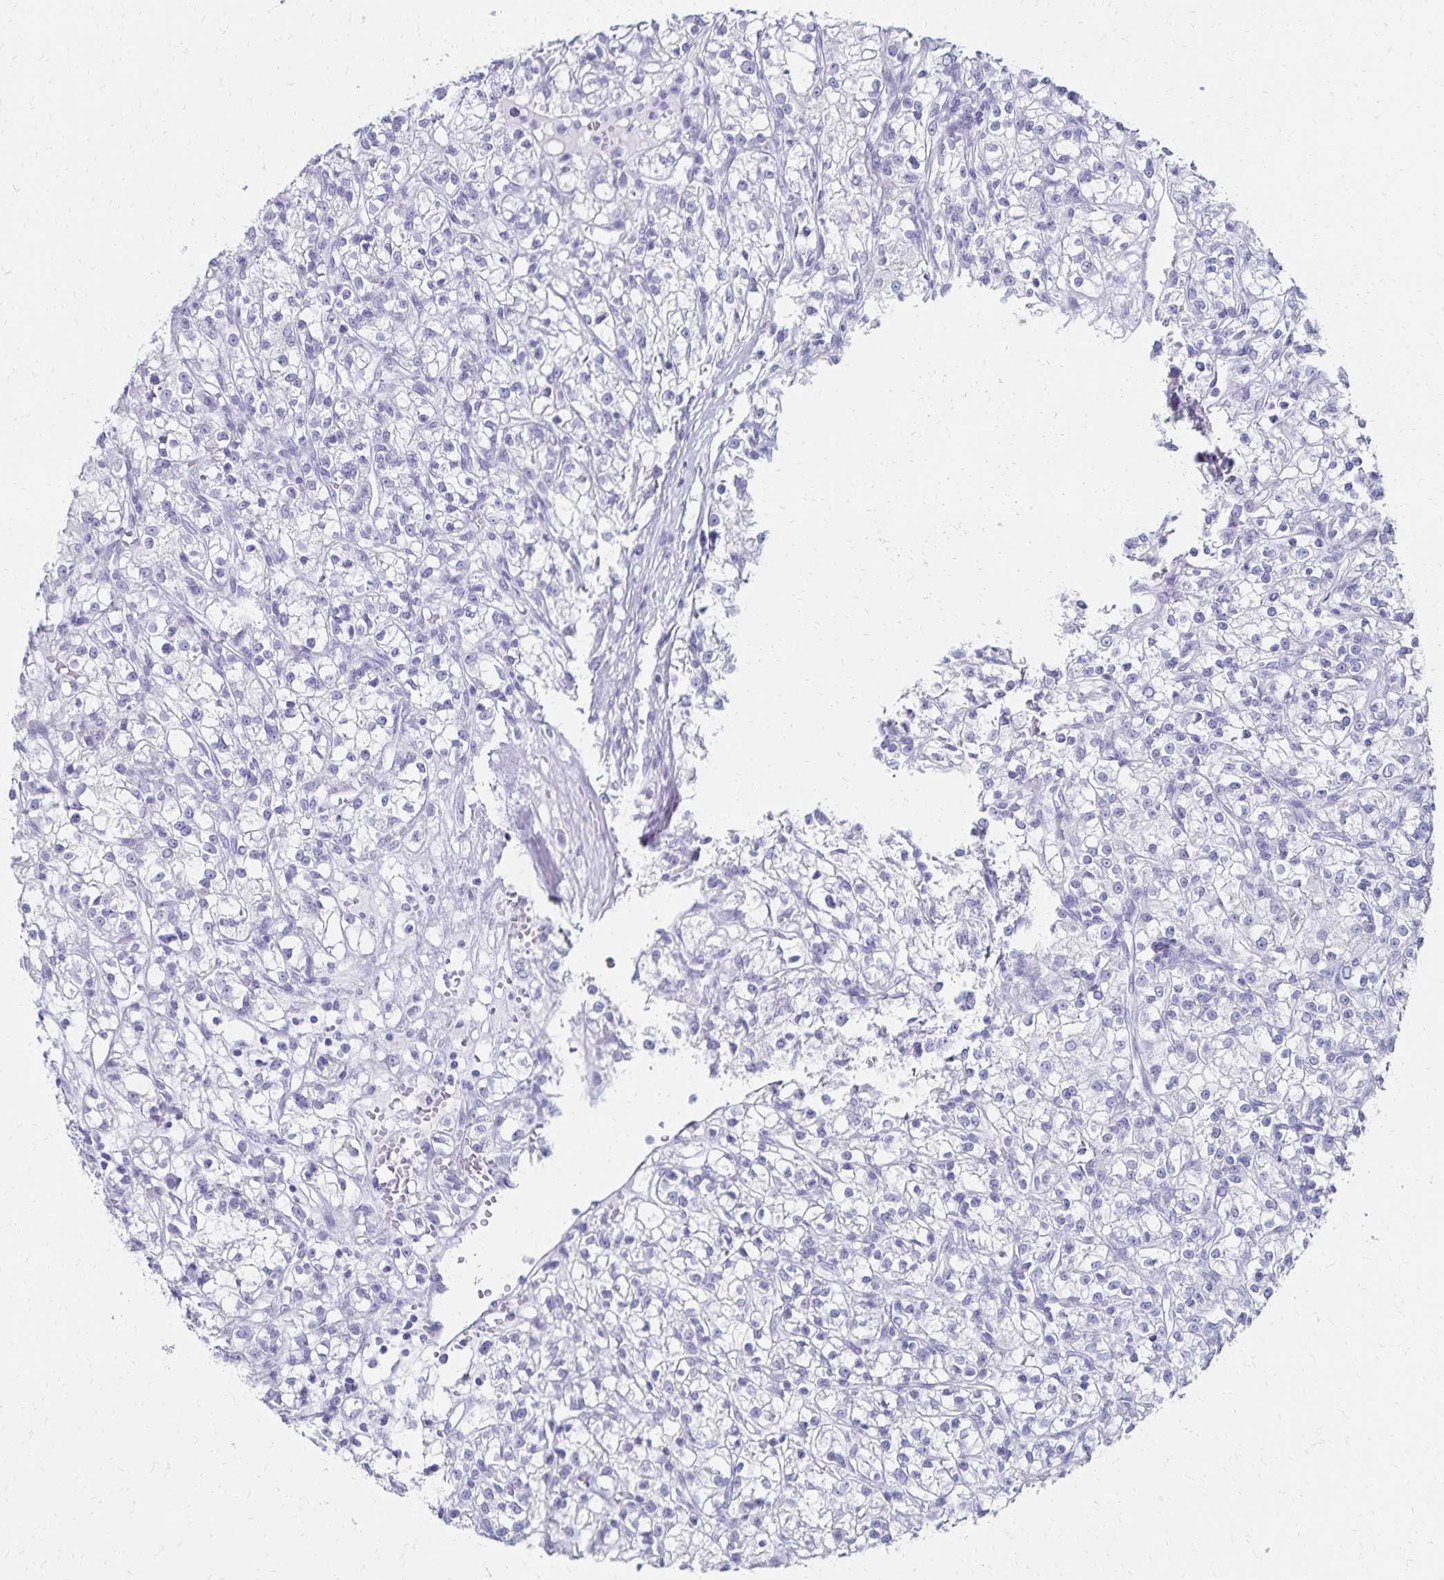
{"staining": {"intensity": "negative", "quantity": "none", "location": "none"}, "tissue": "renal cancer", "cell_type": "Tumor cells", "image_type": "cancer", "snomed": [{"axis": "morphology", "description": "Adenocarcinoma, NOS"}, {"axis": "topography", "description": "Kidney"}], "caption": "Protein analysis of renal cancer exhibits no significant expression in tumor cells.", "gene": "GIP", "patient": {"sex": "female", "age": 59}}